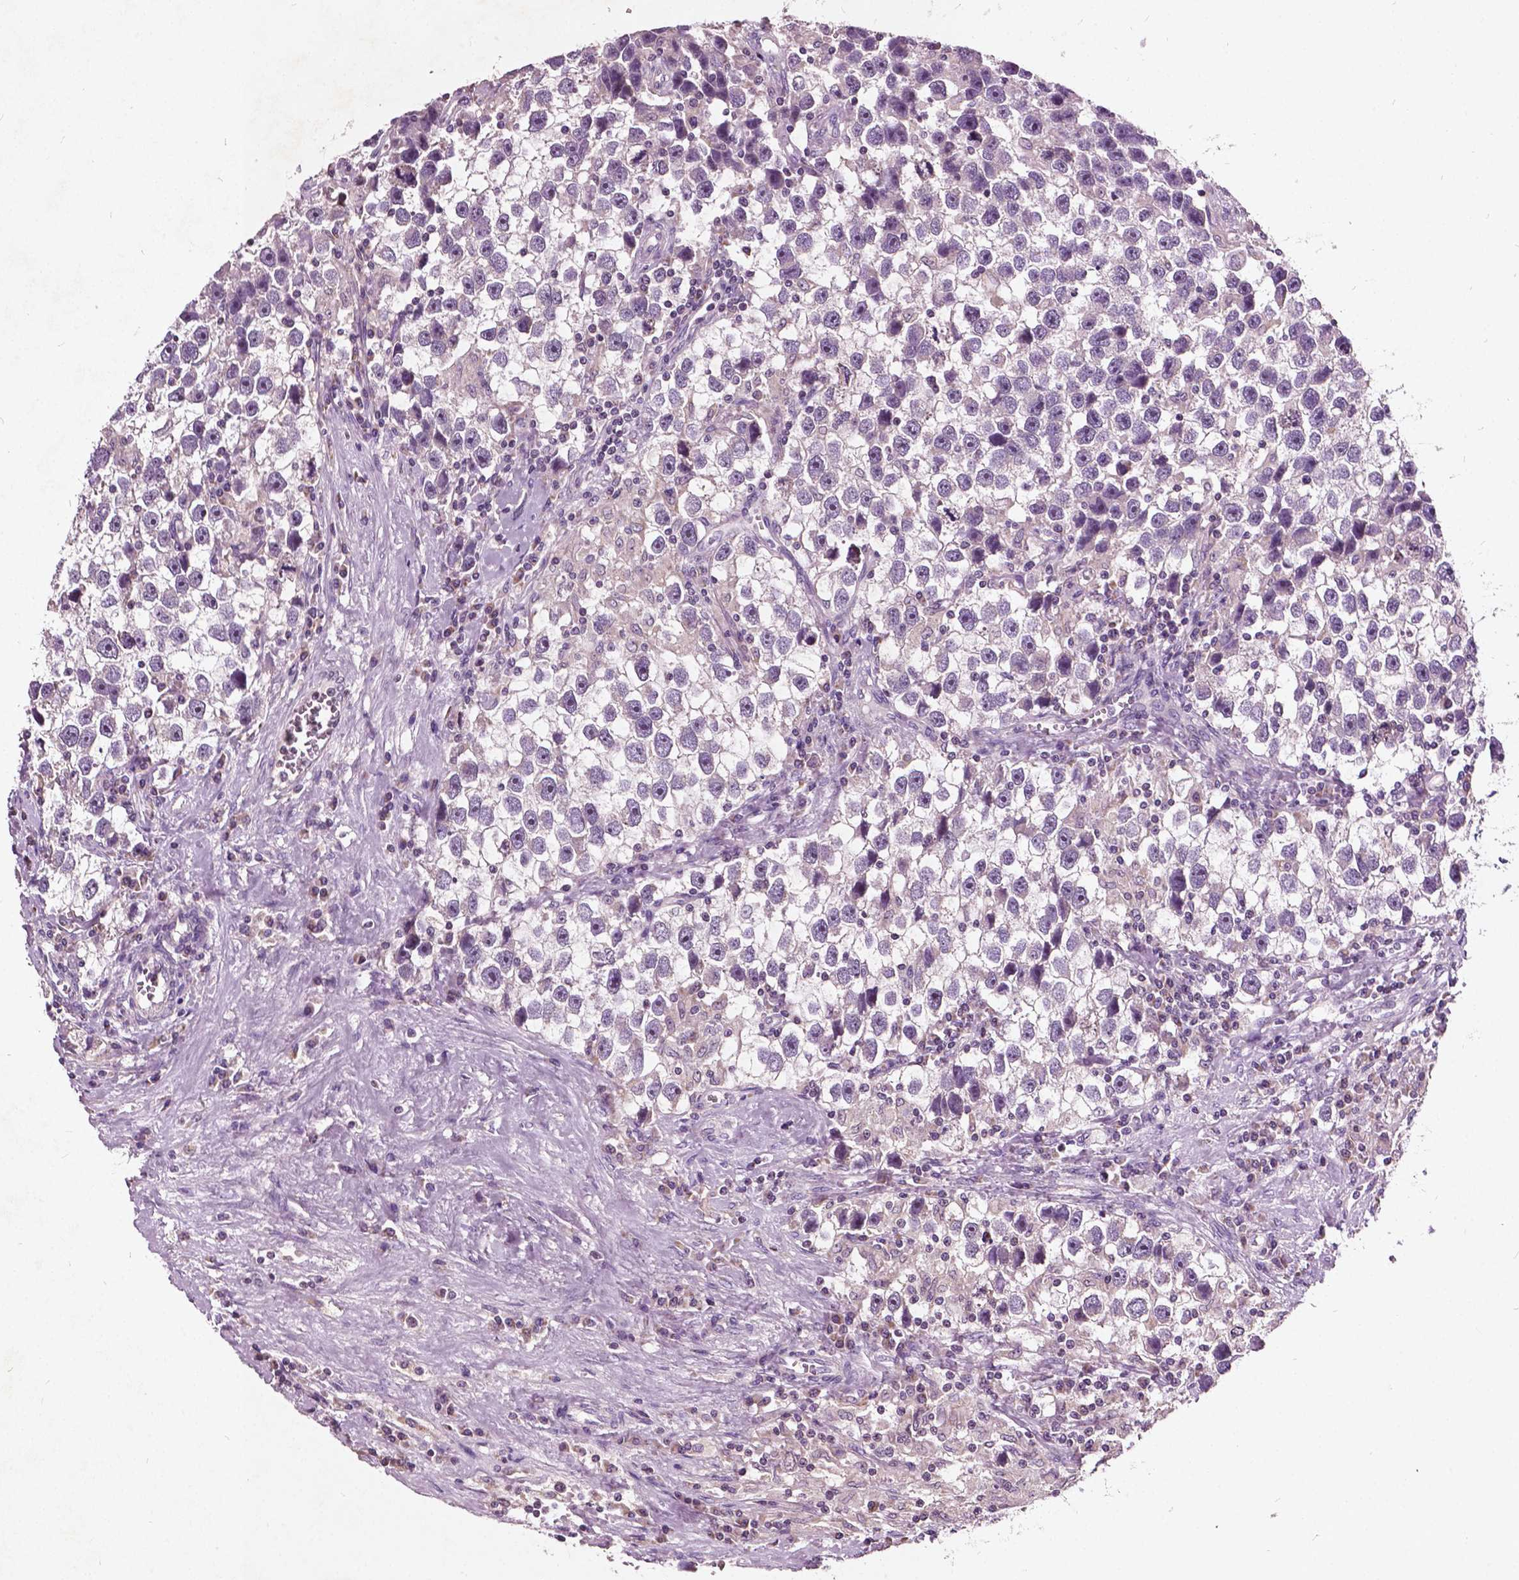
{"staining": {"intensity": "negative", "quantity": "none", "location": "none"}, "tissue": "testis cancer", "cell_type": "Tumor cells", "image_type": "cancer", "snomed": [{"axis": "morphology", "description": "Seminoma, NOS"}, {"axis": "topography", "description": "Testis"}], "caption": "DAB immunohistochemical staining of human testis cancer demonstrates no significant positivity in tumor cells.", "gene": "ODF3L2", "patient": {"sex": "male", "age": 43}}